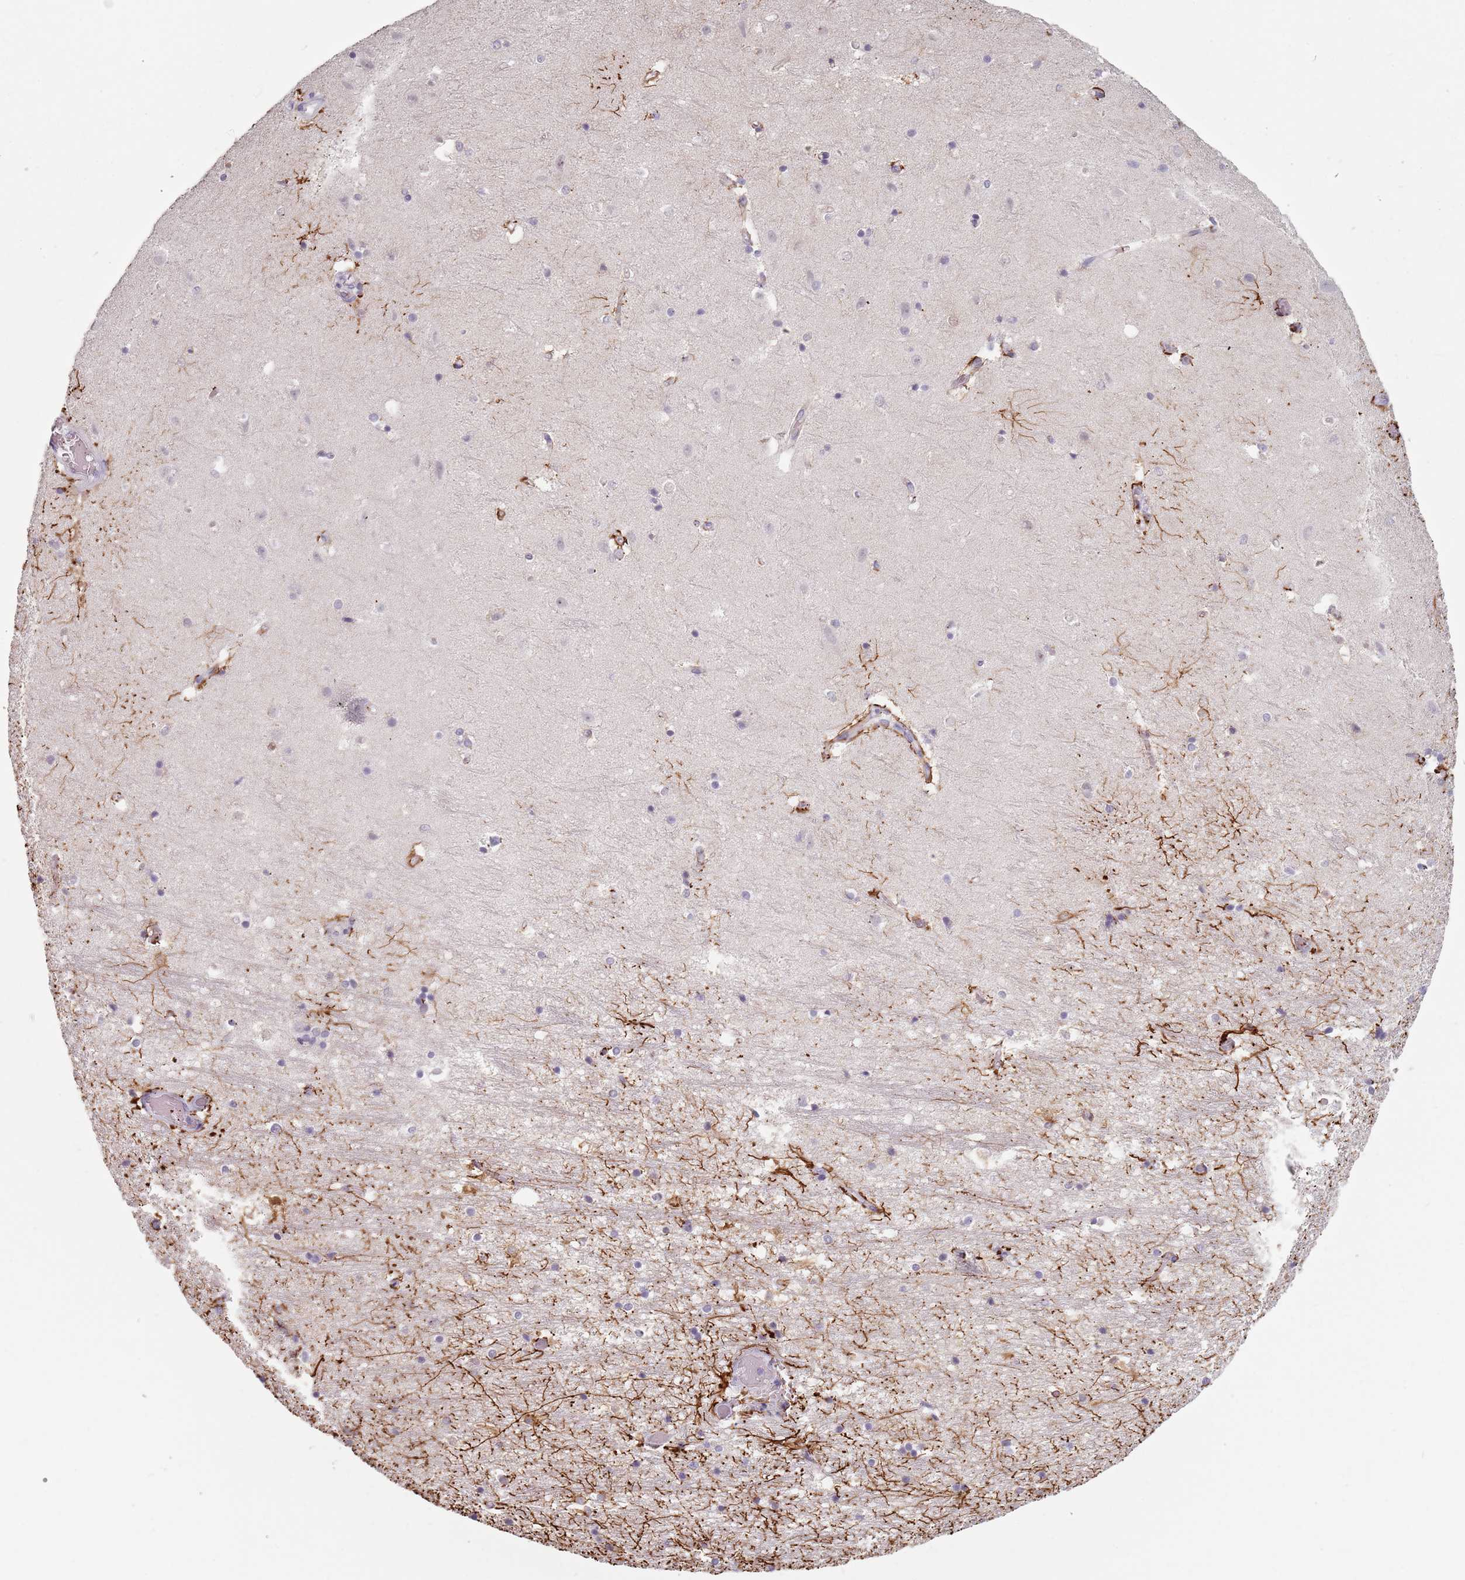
{"staining": {"intensity": "strong", "quantity": "<25%", "location": "cytoplasmic/membranous"}, "tissue": "hippocampus", "cell_type": "Glial cells", "image_type": "normal", "snomed": [{"axis": "morphology", "description": "Normal tissue, NOS"}, {"axis": "topography", "description": "Hippocampus"}], "caption": "Strong cytoplasmic/membranous protein positivity is seen in about <25% of glial cells in hippocampus.", "gene": "CEP19", "patient": {"sex": "female", "age": 52}}